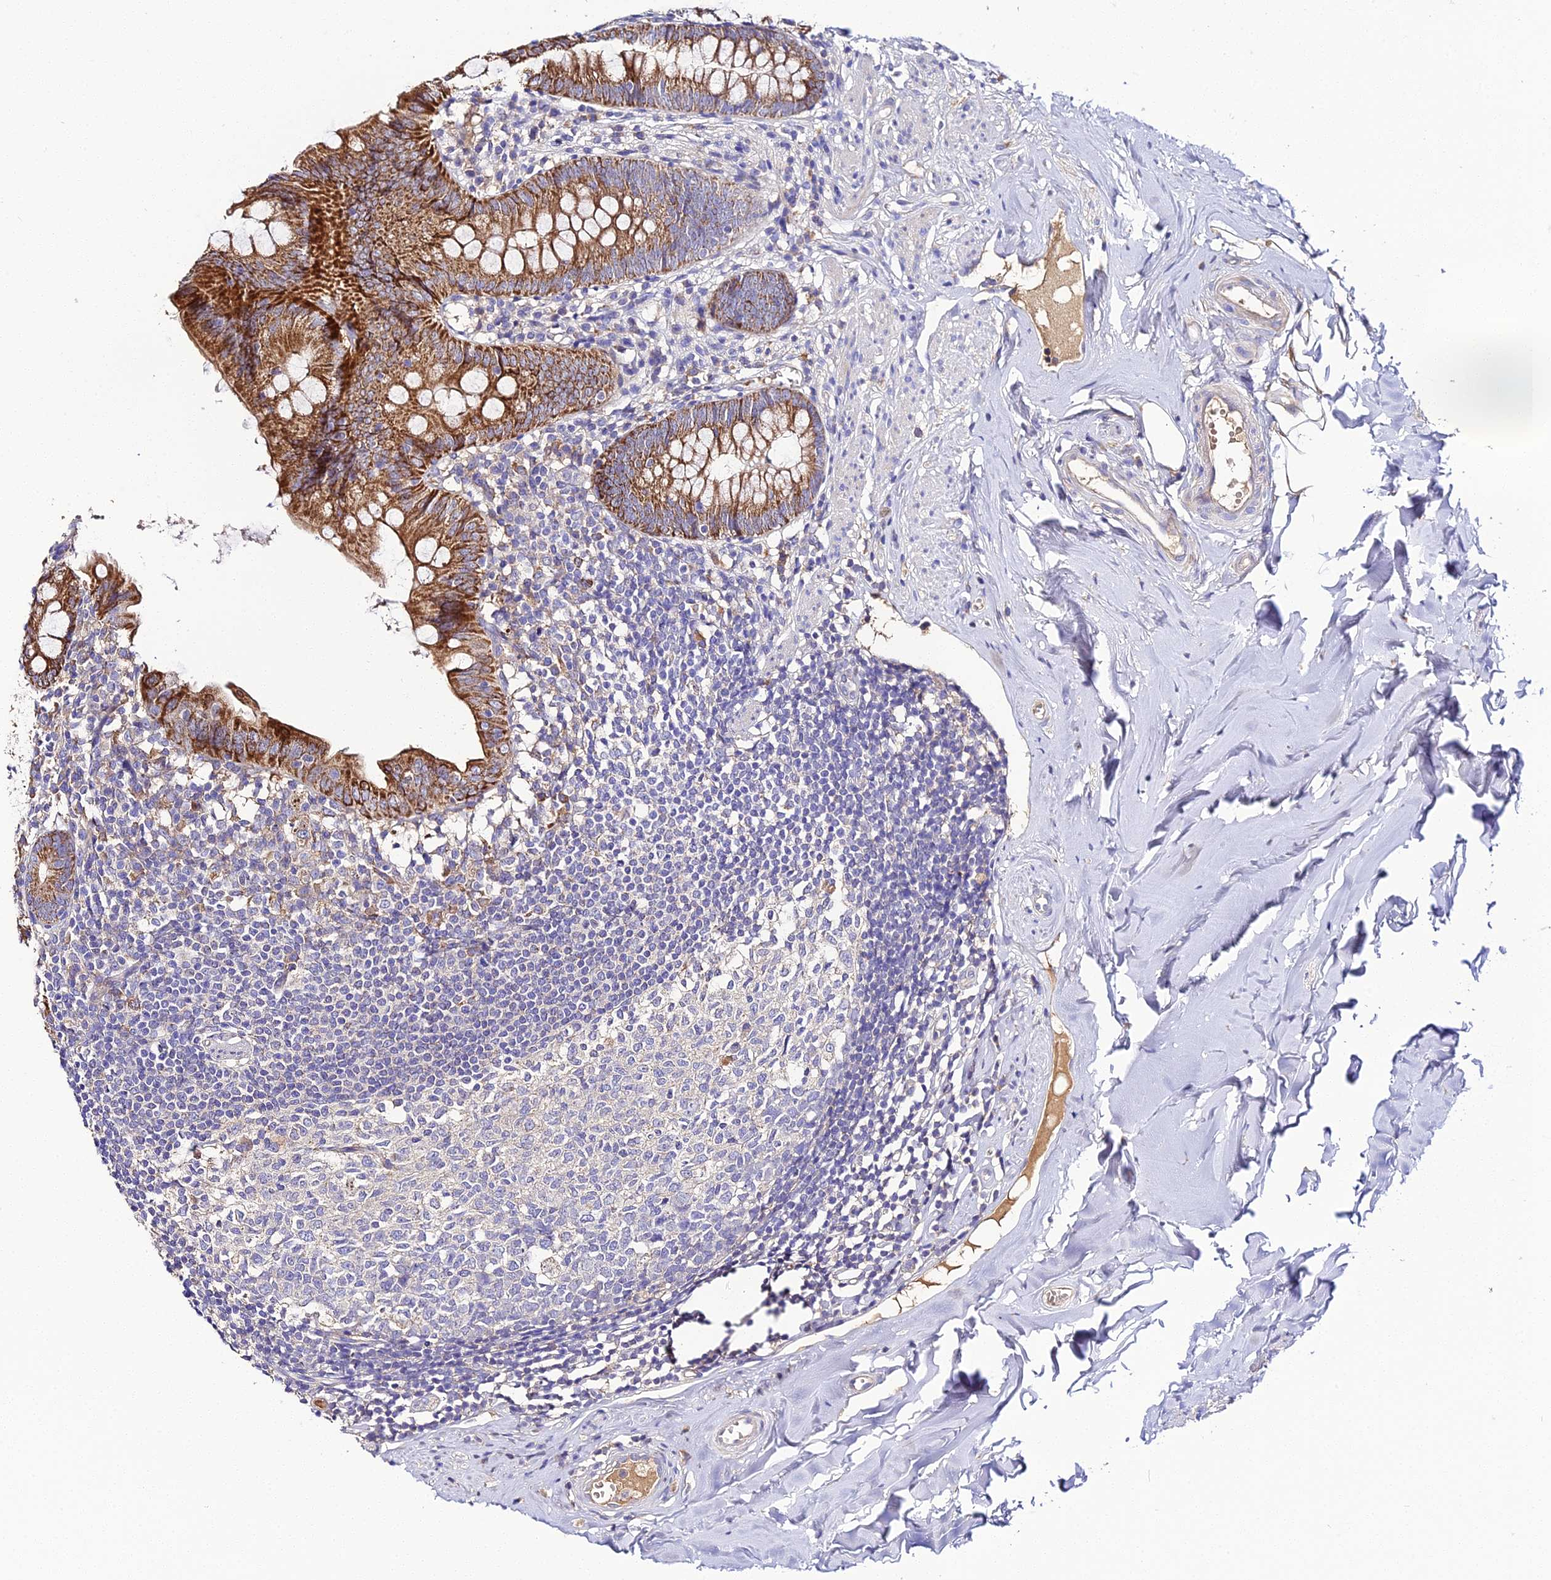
{"staining": {"intensity": "strong", "quantity": ">75%", "location": "cytoplasmic/membranous"}, "tissue": "appendix", "cell_type": "Glandular cells", "image_type": "normal", "snomed": [{"axis": "morphology", "description": "Normal tissue, NOS"}, {"axis": "topography", "description": "Appendix"}], "caption": "A photomicrograph showing strong cytoplasmic/membranous expression in about >75% of glandular cells in unremarkable appendix, as visualized by brown immunohistochemical staining.", "gene": "SCX", "patient": {"sex": "female", "age": 51}}